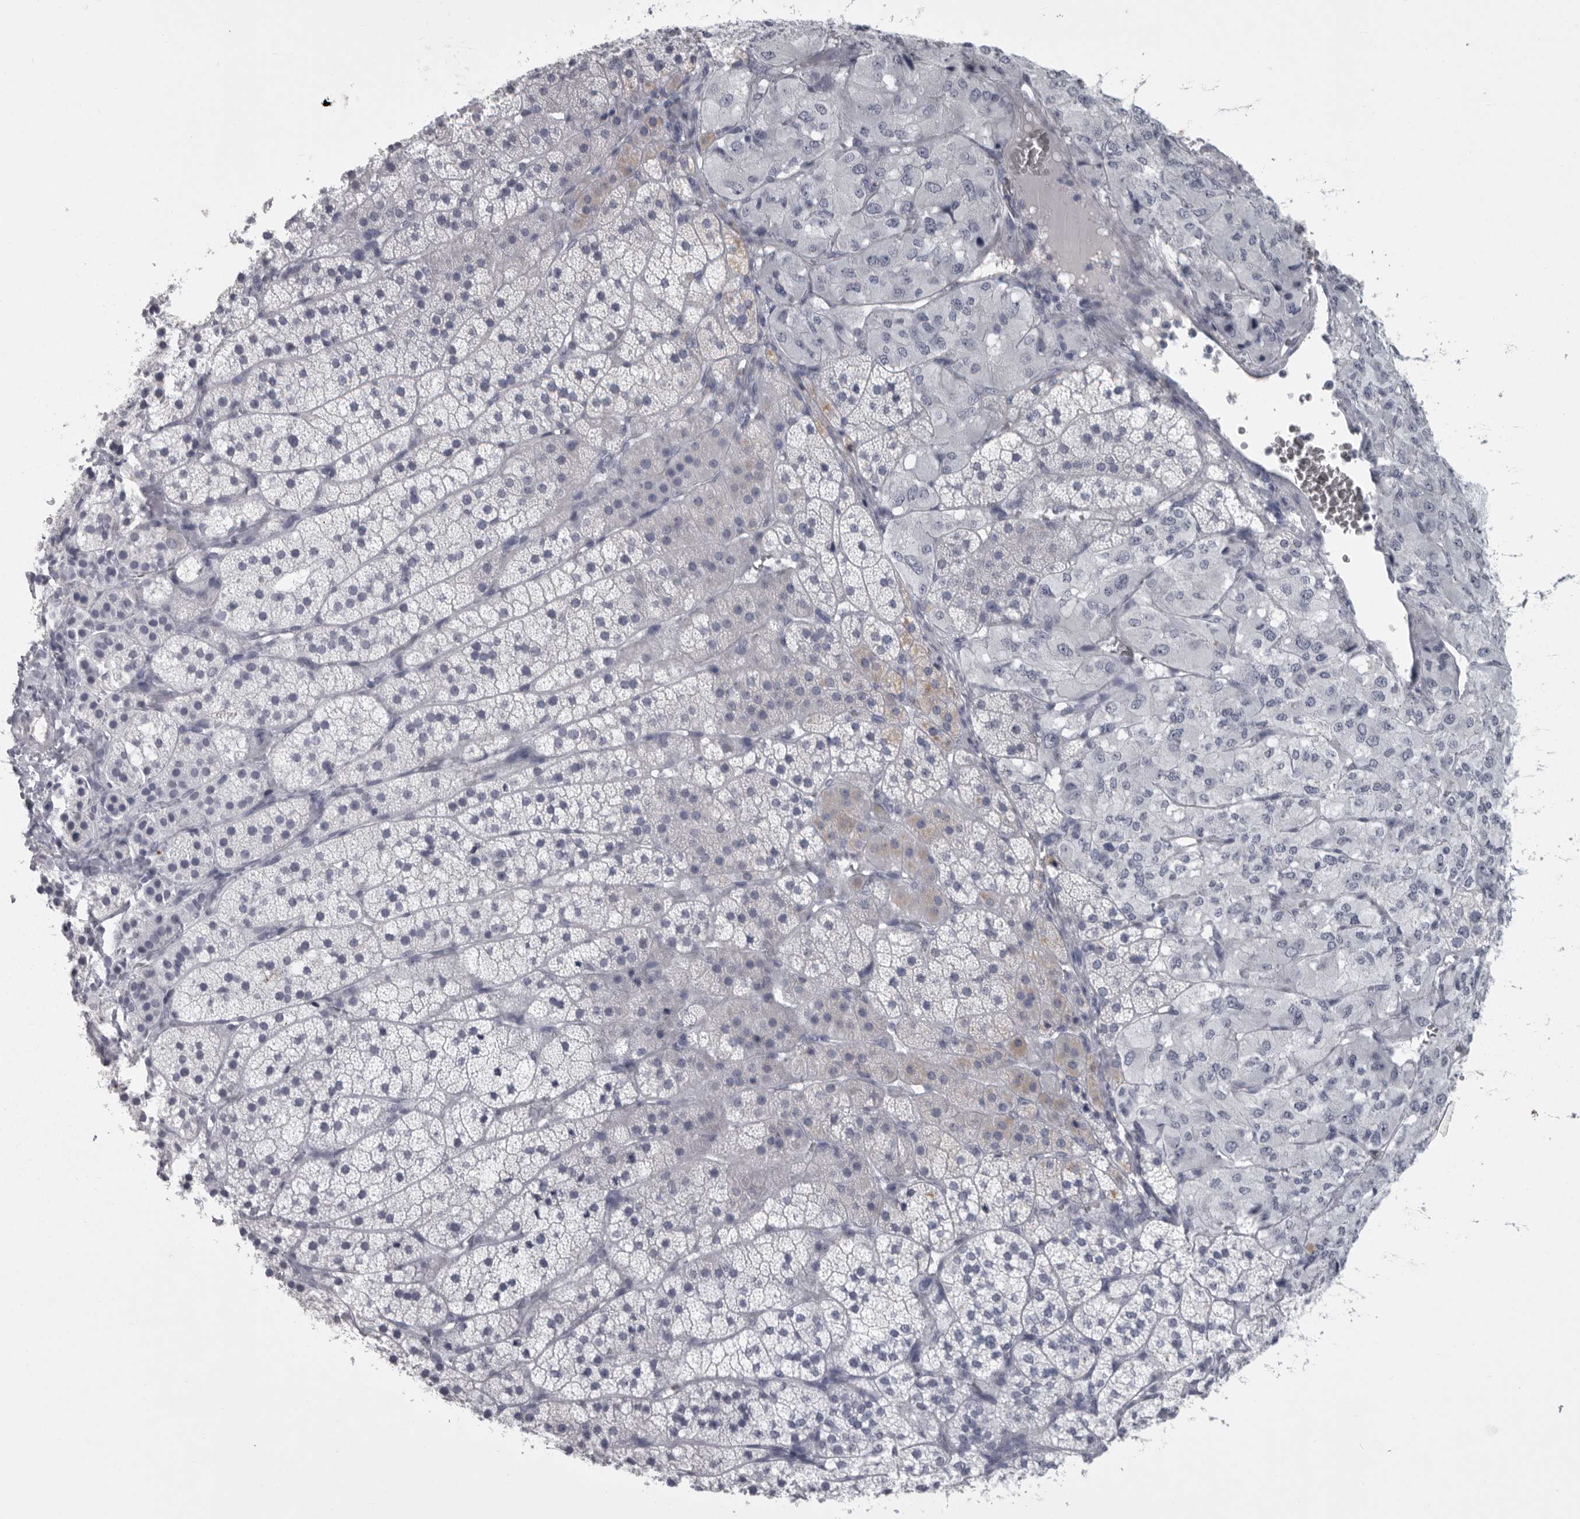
{"staining": {"intensity": "negative", "quantity": "none", "location": "none"}, "tissue": "adrenal gland", "cell_type": "Glandular cells", "image_type": "normal", "snomed": [{"axis": "morphology", "description": "Normal tissue, NOS"}, {"axis": "topography", "description": "Adrenal gland"}], "caption": "Immunohistochemistry photomicrograph of benign adrenal gland: human adrenal gland stained with DAB (3,3'-diaminobenzidine) displays no significant protein expression in glandular cells.", "gene": "GNLY", "patient": {"sex": "female", "age": 44}}